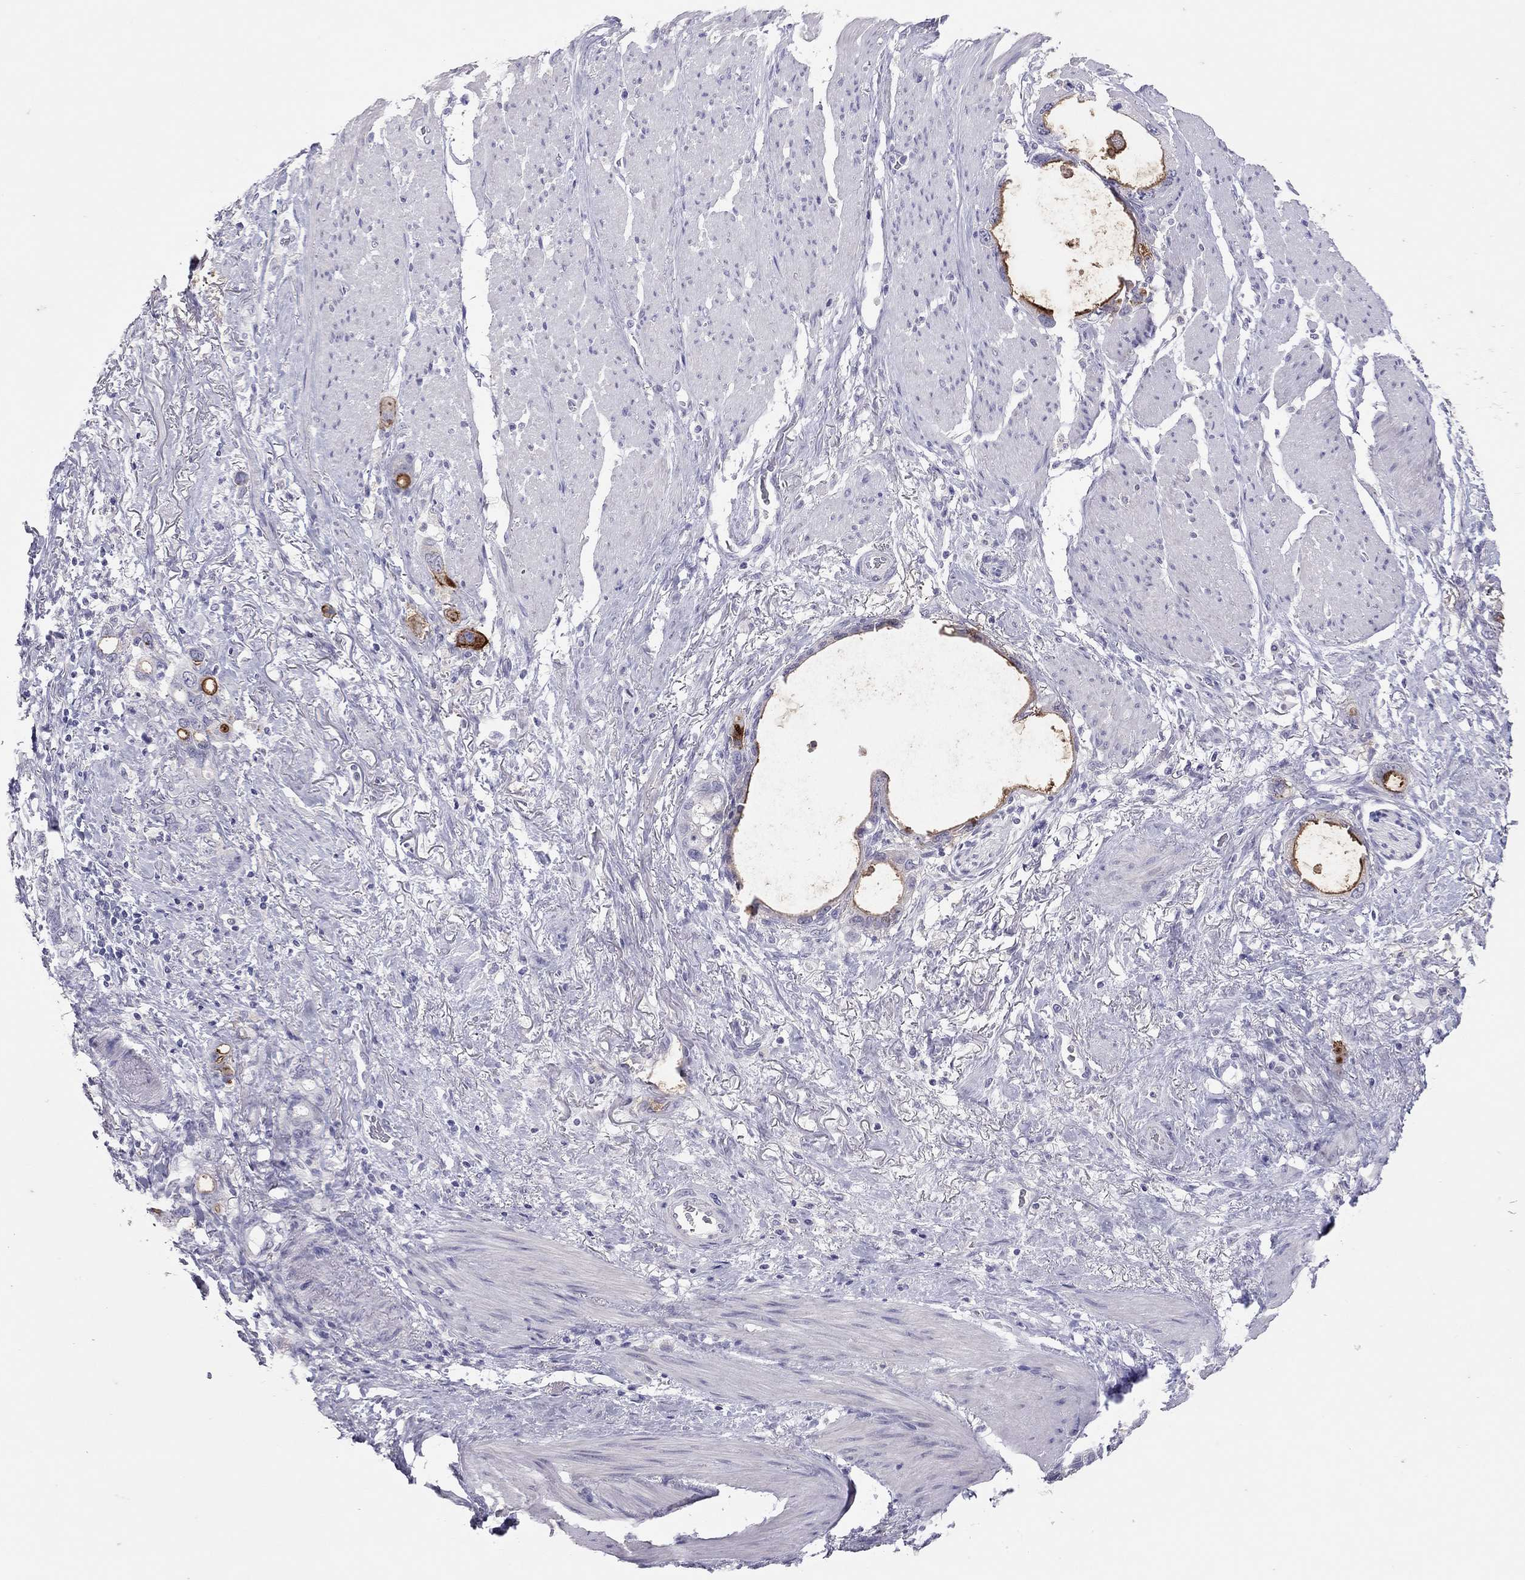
{"staining": {"intensity": "strong", "quantity": "<25%", "location": "cytoplasmic/membranous"}, "tissue": "stomach cancer", "cell_type": "Tumor cells", "image_type": "cancer", "snomed": [{"axis": "morphology", "description": "Adenocarcinoma, NOS"}, {"axis": "topography", "description": "Stomach, upper"}], "caption": "The photomicrograph reveals a brown stain indicating the presence of a protein in the cytoplasmic/membranous of tumor cells in adenocarcinoma (stomach).", "gene": "MUC16", "patient": {"sex": "male", "age": 74}}